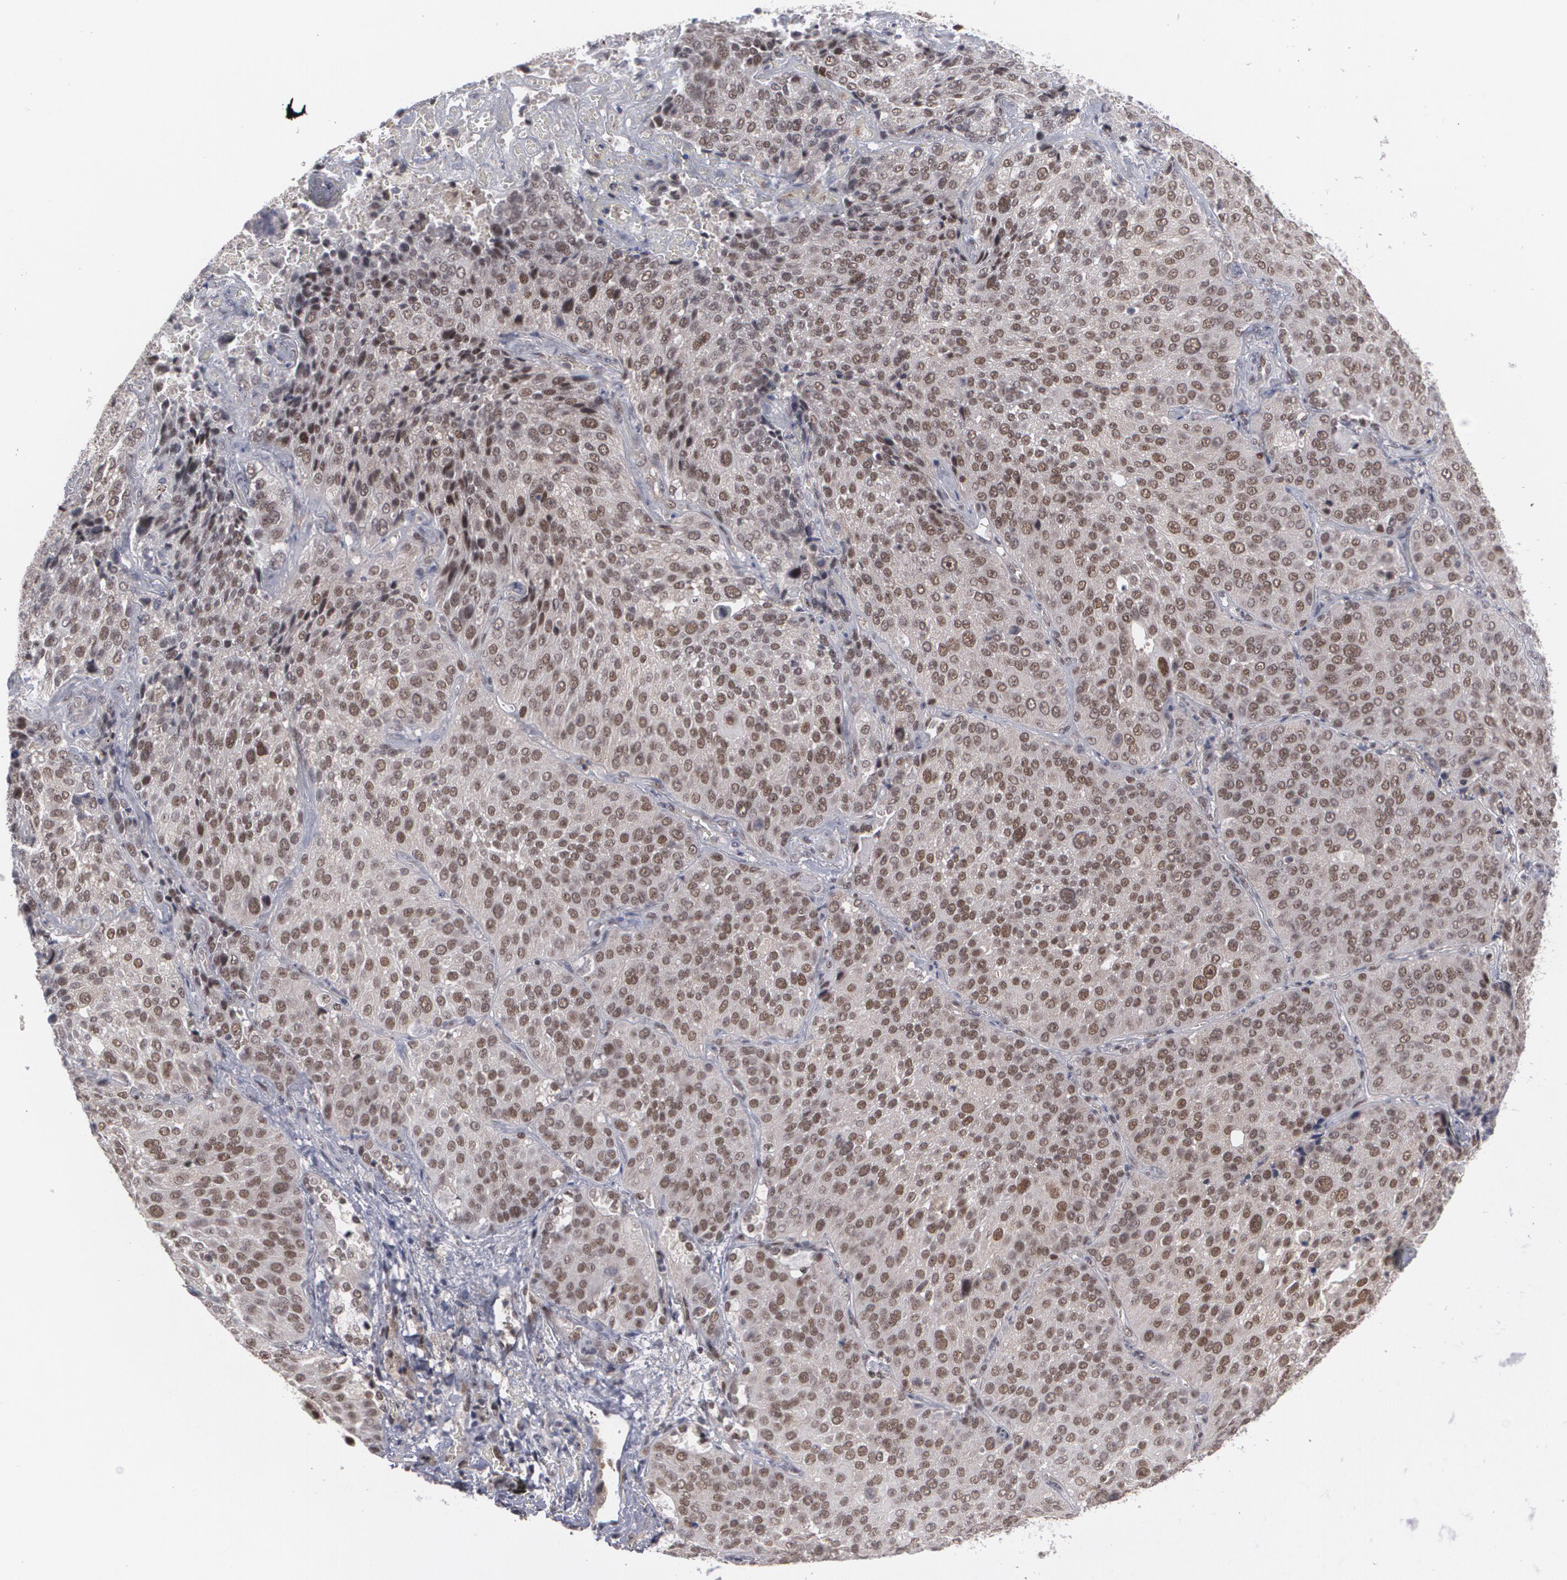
{"staining": {"intensity": "moderate", "quantity": ">75%", "location": "nuclear"}, "tissue": "lung cancer", "cell_type": "Tumor cells", "image_type": "cancer", "snomed": [{"axis": "morphology", "description": "Squamous cell carcinoma, NOS"}, {"axis": "topography", "description": "Lung"}], "caption": "Immunohistochemical staining of human lung cancer (squamous cell carcinoma) reveals moderate nuclear protein staining in about >75% of tumor cells. (DAB (3,3'-diaminobenzidine) IHC, brown staining for protein, blue staining for nuclei).", "gene": "INTS6", "patient": {"sex": "male", "age": 54}}